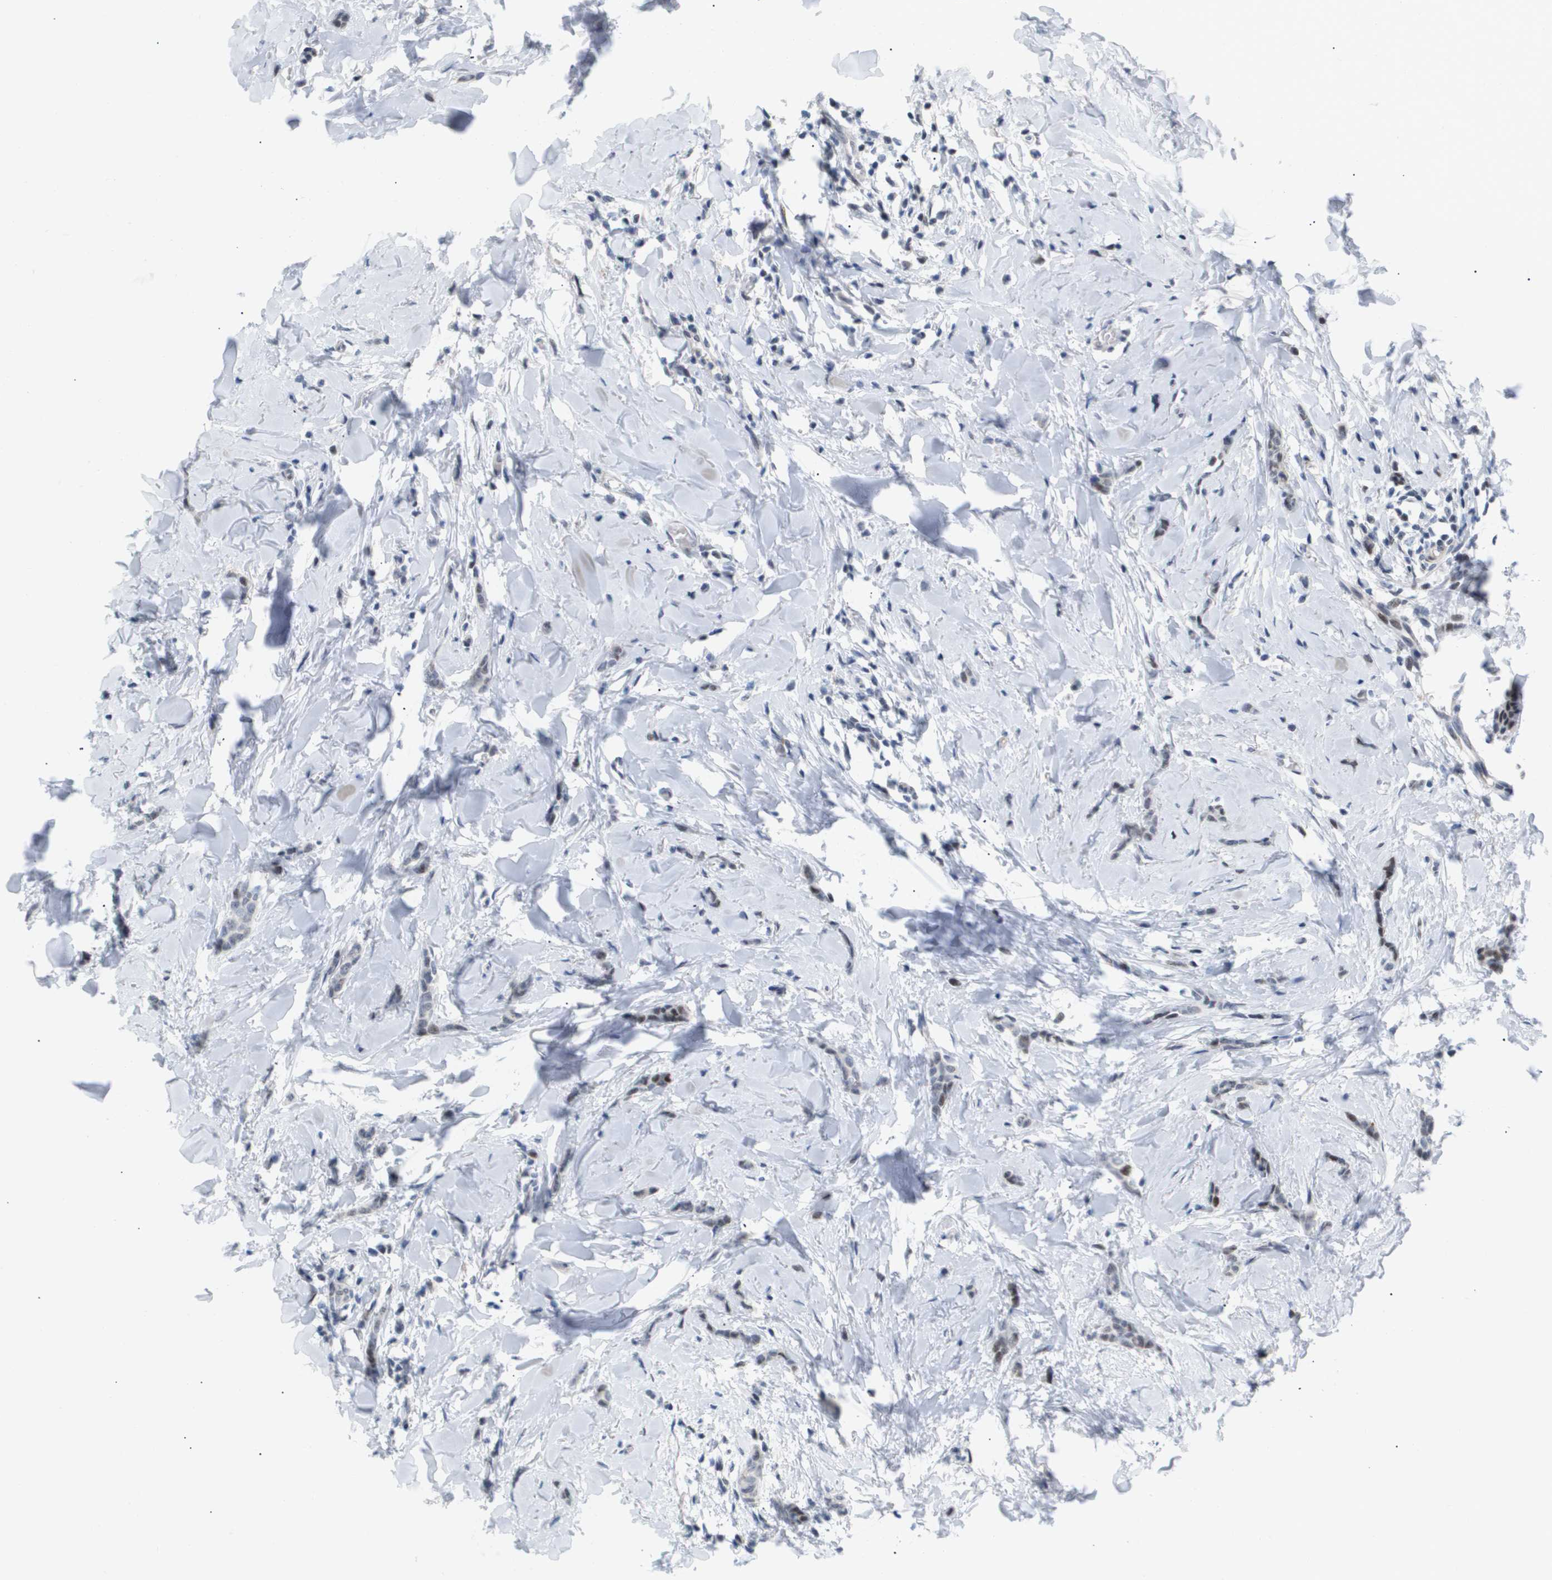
{"staining": {"intensity": "weak", "quantity": "<25%", "location": "nuclear"}, "tissue": "breast cancer", "cell_type": "Tumor cells", "image_type": "cancer", "snomed": [{"axis": "morphology", "description": "Lobular carcinoma"}, {"axis": "topography", "description": "Skin"}, {"axis": "topography", "description": "Breast"}], "caption": "Micrograph shows no protein staining in tumor cells of breast cancer tissue. (Immunohistochemistry, brightfield microscopy, high magnification).", "gene": "PPARD", "patient": {"sex": "female", "age": 46}}